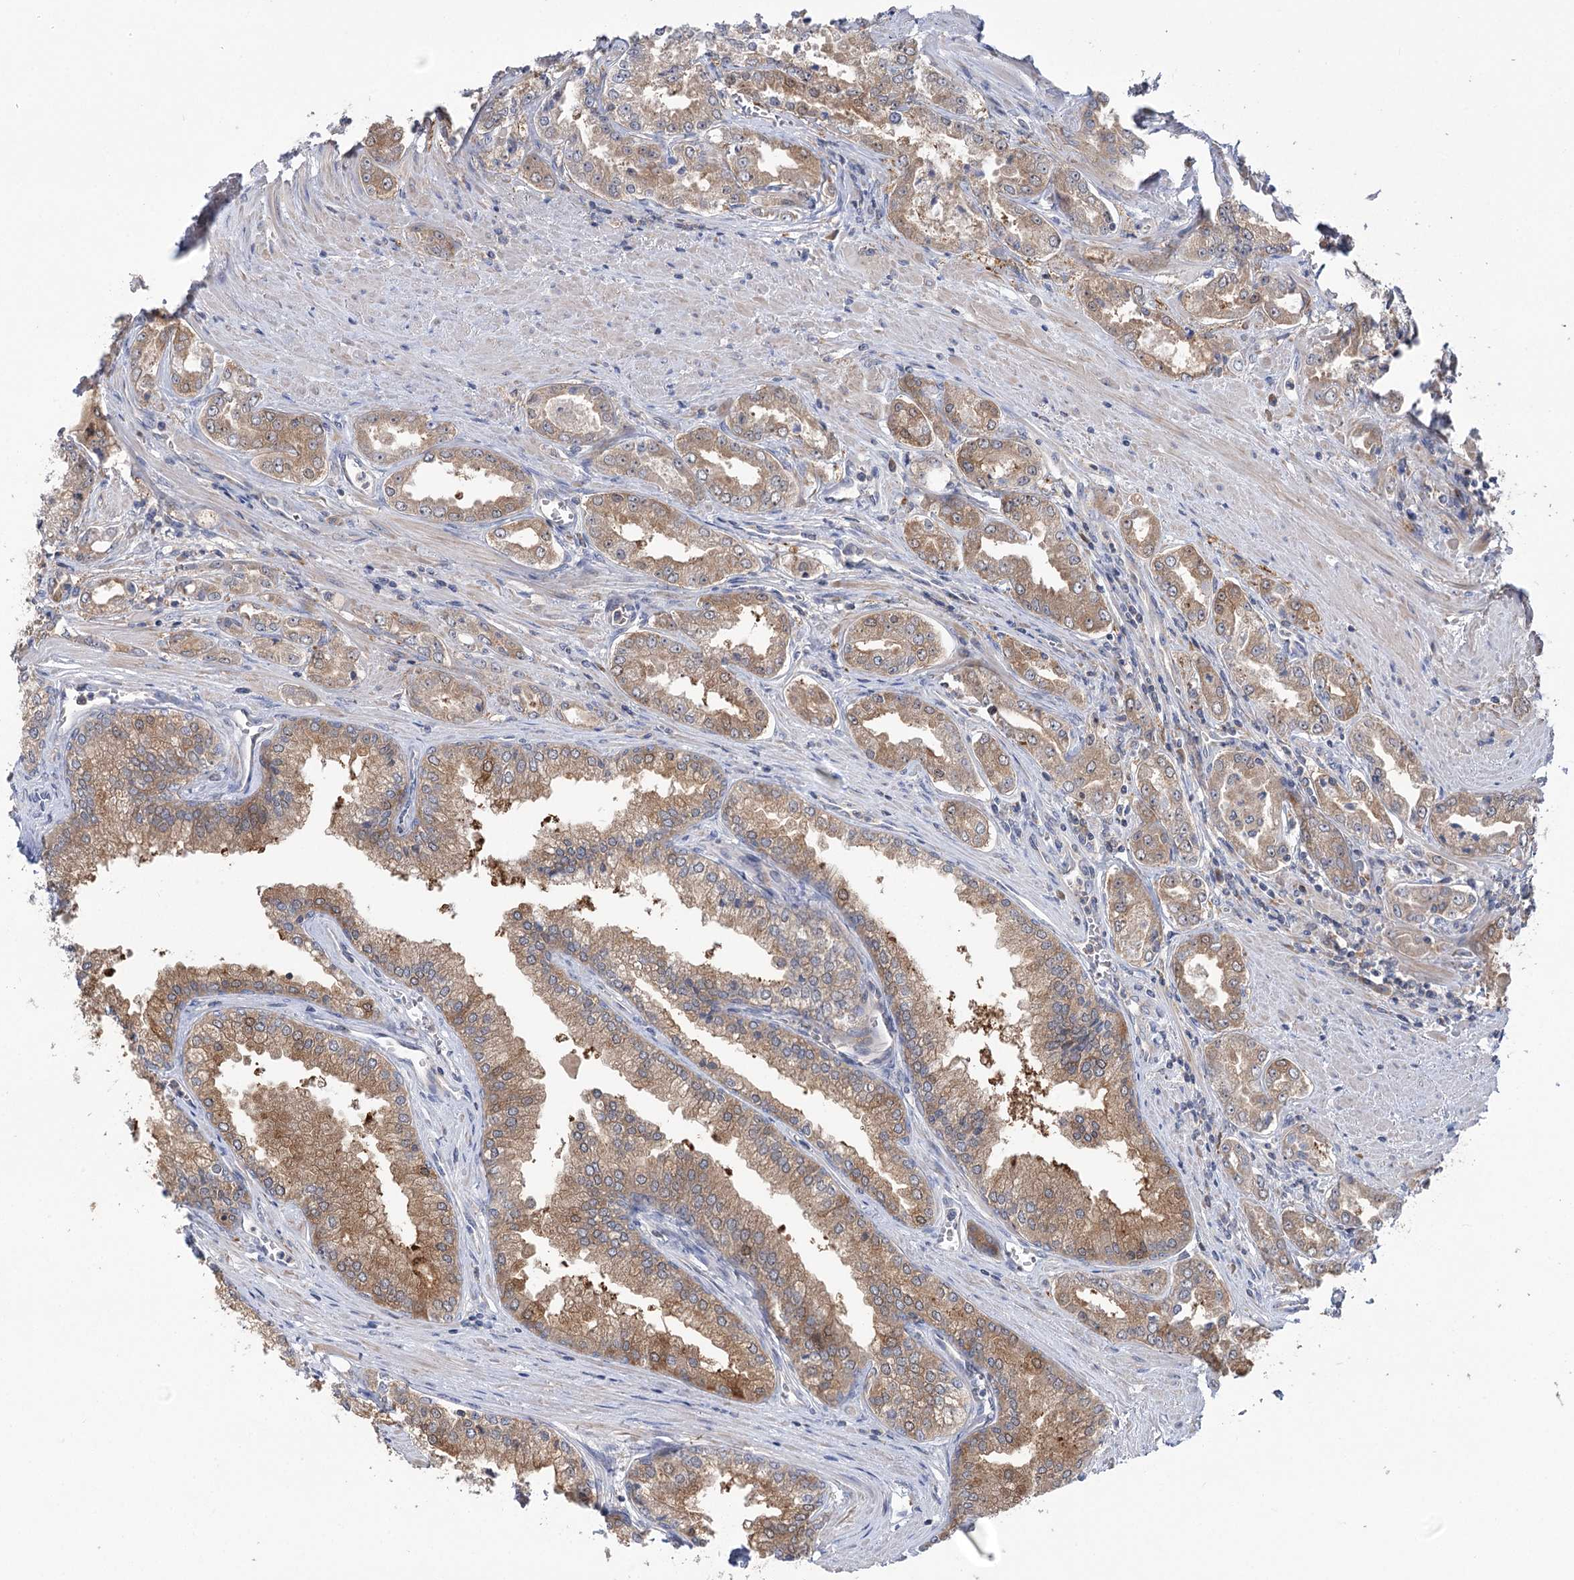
{"staining": {"intensity": "moderate", "quantity": ">75%", "location": "cytoplasmic/membranous"}, "tissue": "prostate cancer", "cell_type": "Tumor cells", "image_type": "cancer", "snomed": [{"axis": "morphology", "description": "Adenocarcinoma, High grade"}, {"axis": "topography", "description": "Prostate"}], "caption": "Prostate cancer stained with a protein marker demonstrates moderate staining in tumor cells.", "gene": "VPS37B", "patient": {"sex": "male", "age": 72}}